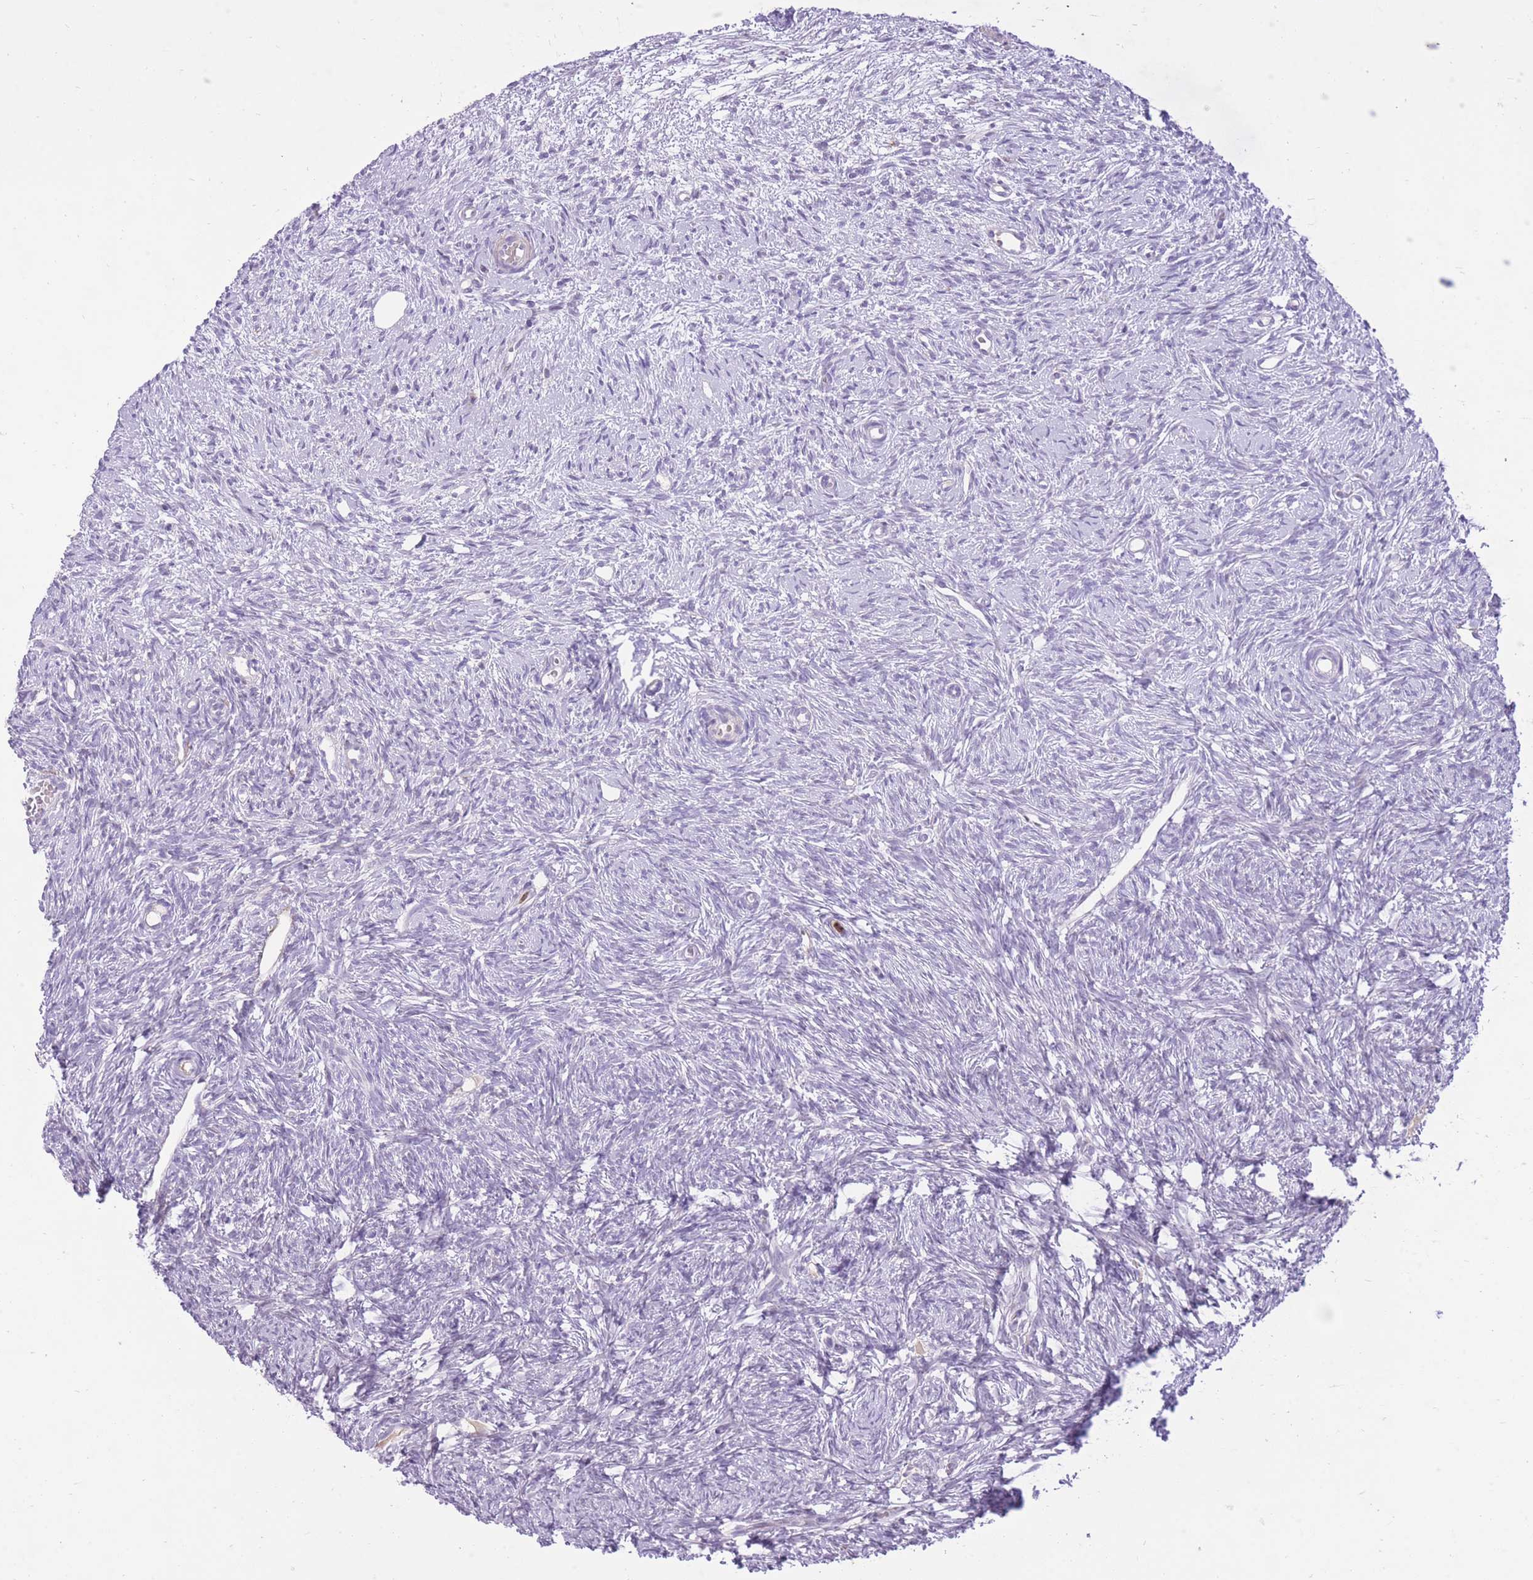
{"staining": {"intensity": "strong", "quantity": ">75%", "location": "cytoplasmic/membranous"}, "tissue": "ovary", "cell_type": "Follicle cells", "image_type": "normal", "snomed": [{"axis": "morphology", "description": "Normal tissue, NOS"}, {"axis": "topography", "description": "Ovary"}], "caption": "Immunohistochemistry (IHC) (DAB) staining of normal ovary shows strong cytoplasmic/membranous protein expression in approximately >75% of follicle cells. (Stains: DAB (3,3'-diaminobenzidine) in brown, nuclei in blue, Microscopy: brightfield microscopy at high magnification).", "gene": "MEIS3", "patient": {"sex": "female", "age": 51}}